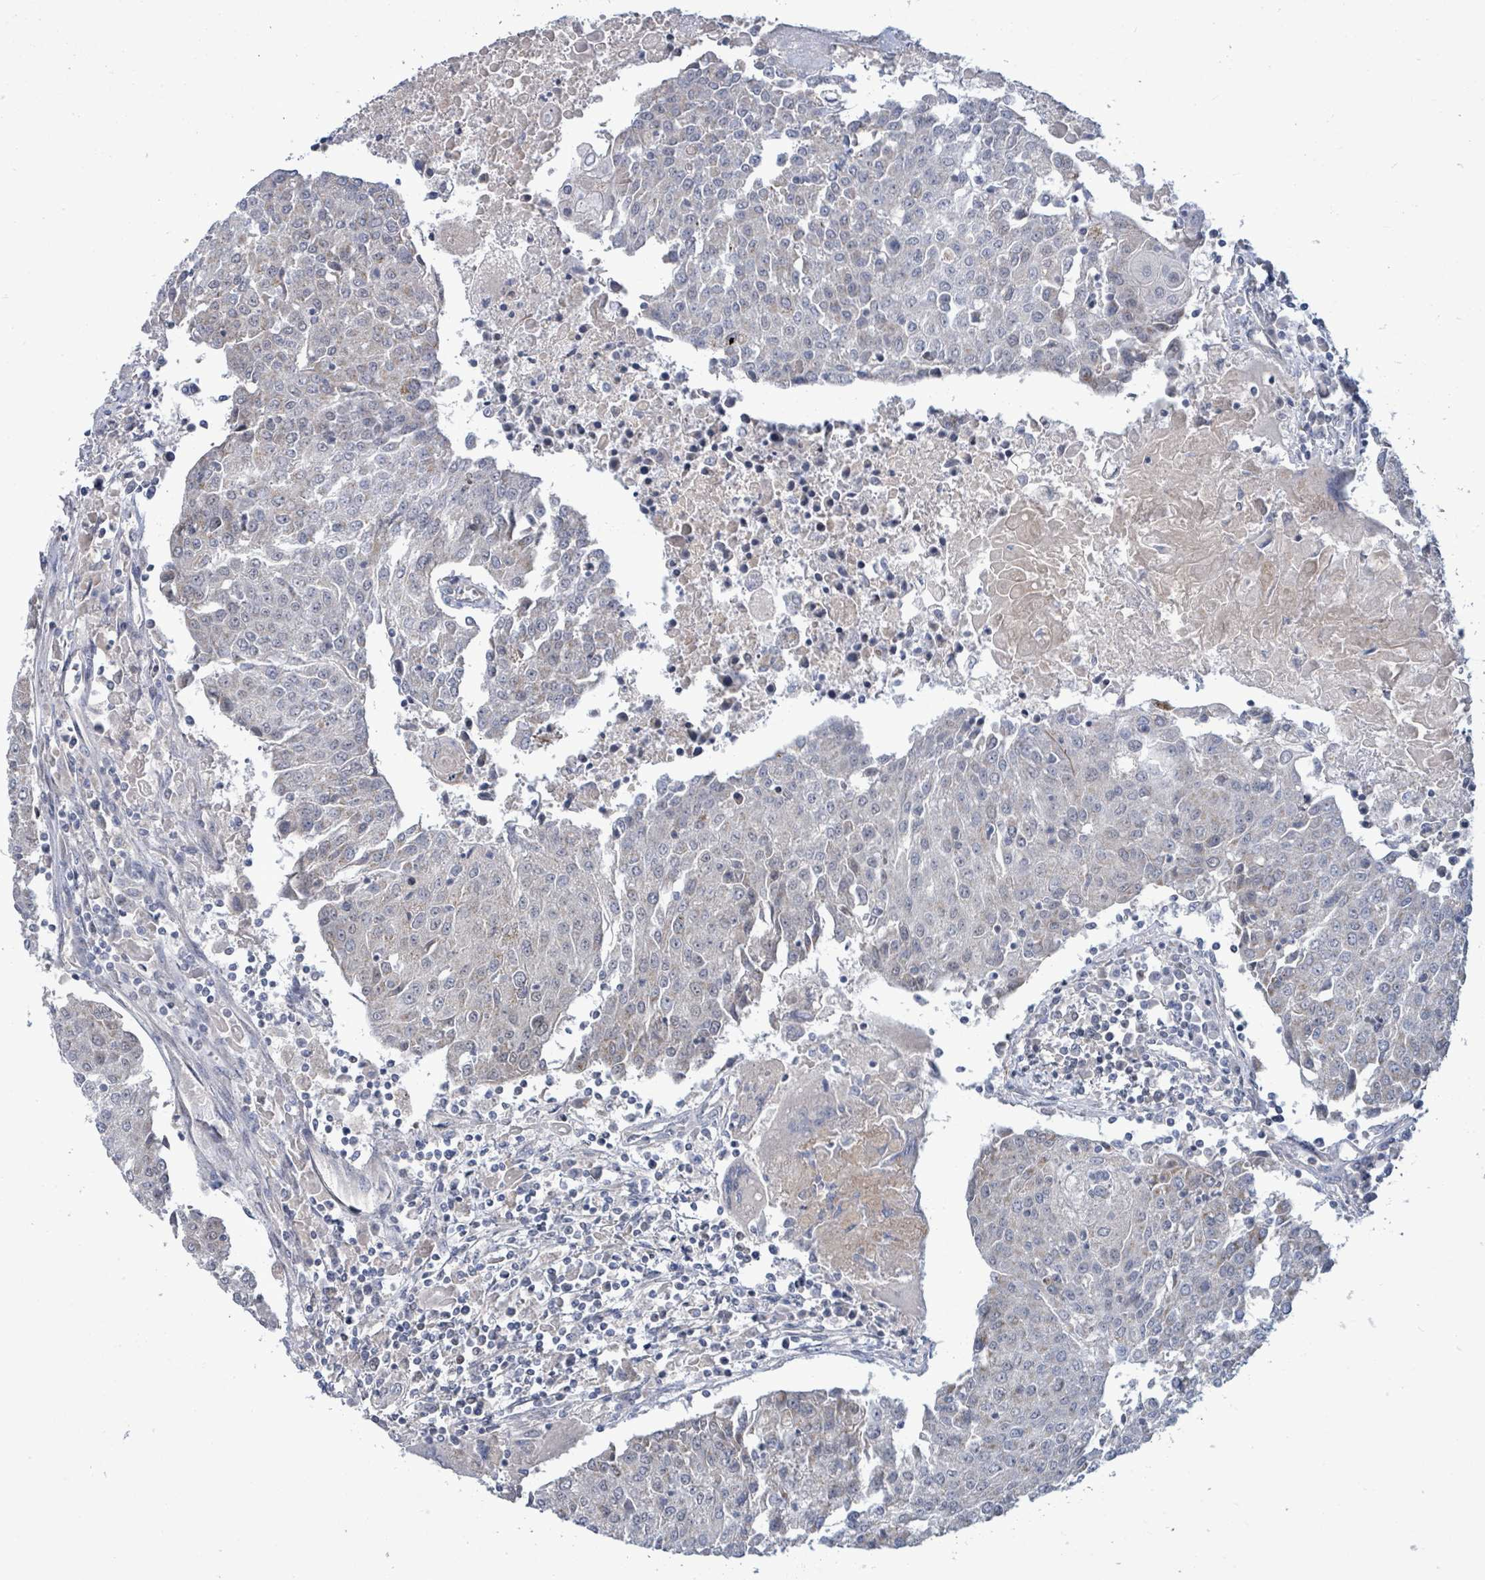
{"staining": {"intensity": "negative", "quantity": "none", "location": "none"}, "tissue": "urothelial cancer", "cell_type": "Tumor cells", "image_type": "cancer", "snomed": [{"axis": "morphology", "description": "Urothelial carcinoma, High grade"}, {"axis": "topography", "description": "Urinary bladder"}], "caption": "Tumor cells show no significant protein staining in urothelial cancer. Brightfield microscopy of immunohistochemistry stained with DAB (brown) and hematoxylin (blue), captured at high magnification.", "gene": "ZFPM1", "patient": {"sex": "female", "age": 85}}